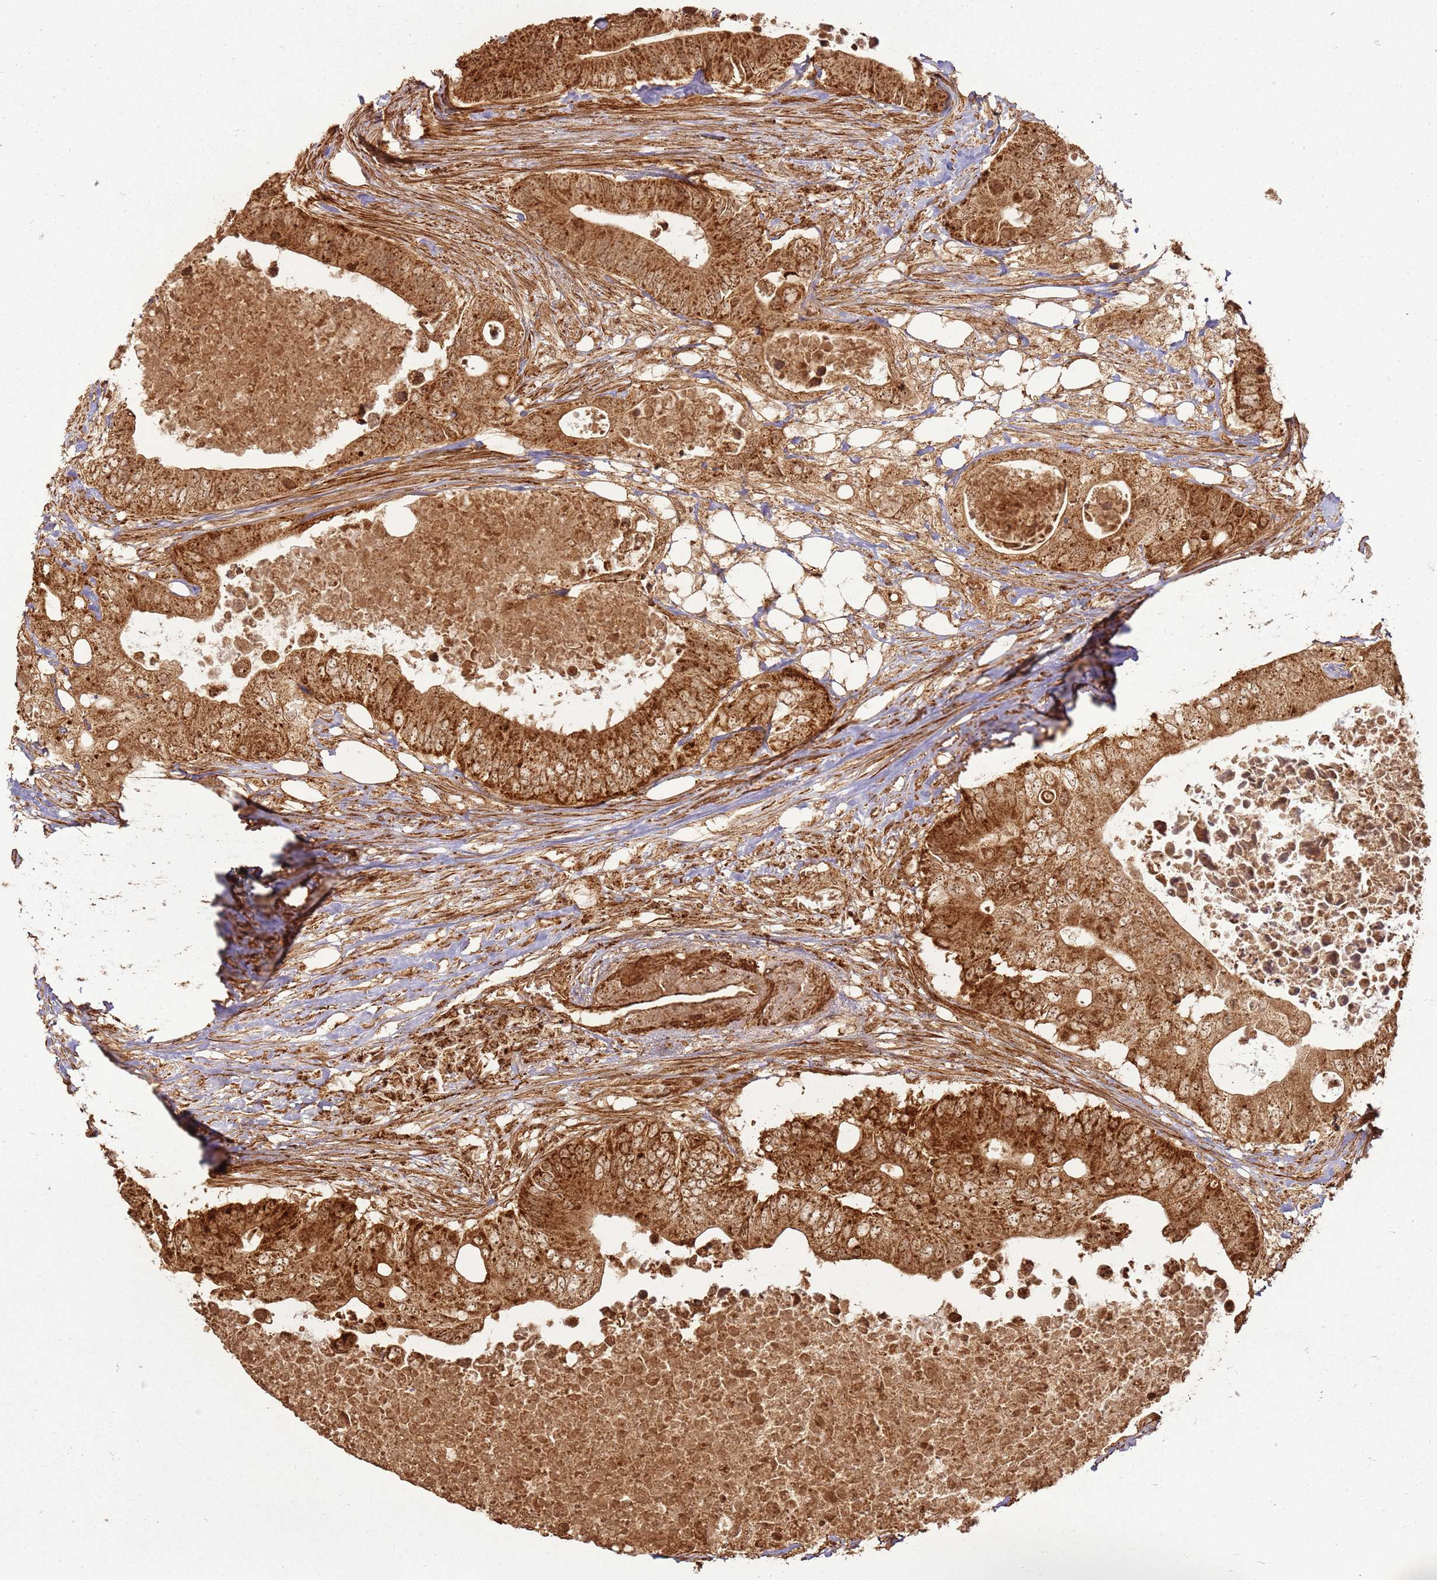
{"staining": {"intensity": "strong", "quantity": ">75%", "location": "cytoplasmic/membranous"}, "tissue": "colorectal cancer", "cell_type": "Tumor cells", "image_type": "cancer", "snomed": [{"axis": "morphology", "description": "Adenocarcinoma, NOS"}, {"axis": "topography", "description": "Colon"}], "caption": "IHC of human colorectal cancer (adenocarcinoma) reveals high levels of strong cytoplasmic/membranous staining in approximately >75% of tumor cells.", "gene": "MRPS6", "patient": {"sex": "male", "age": 71}}